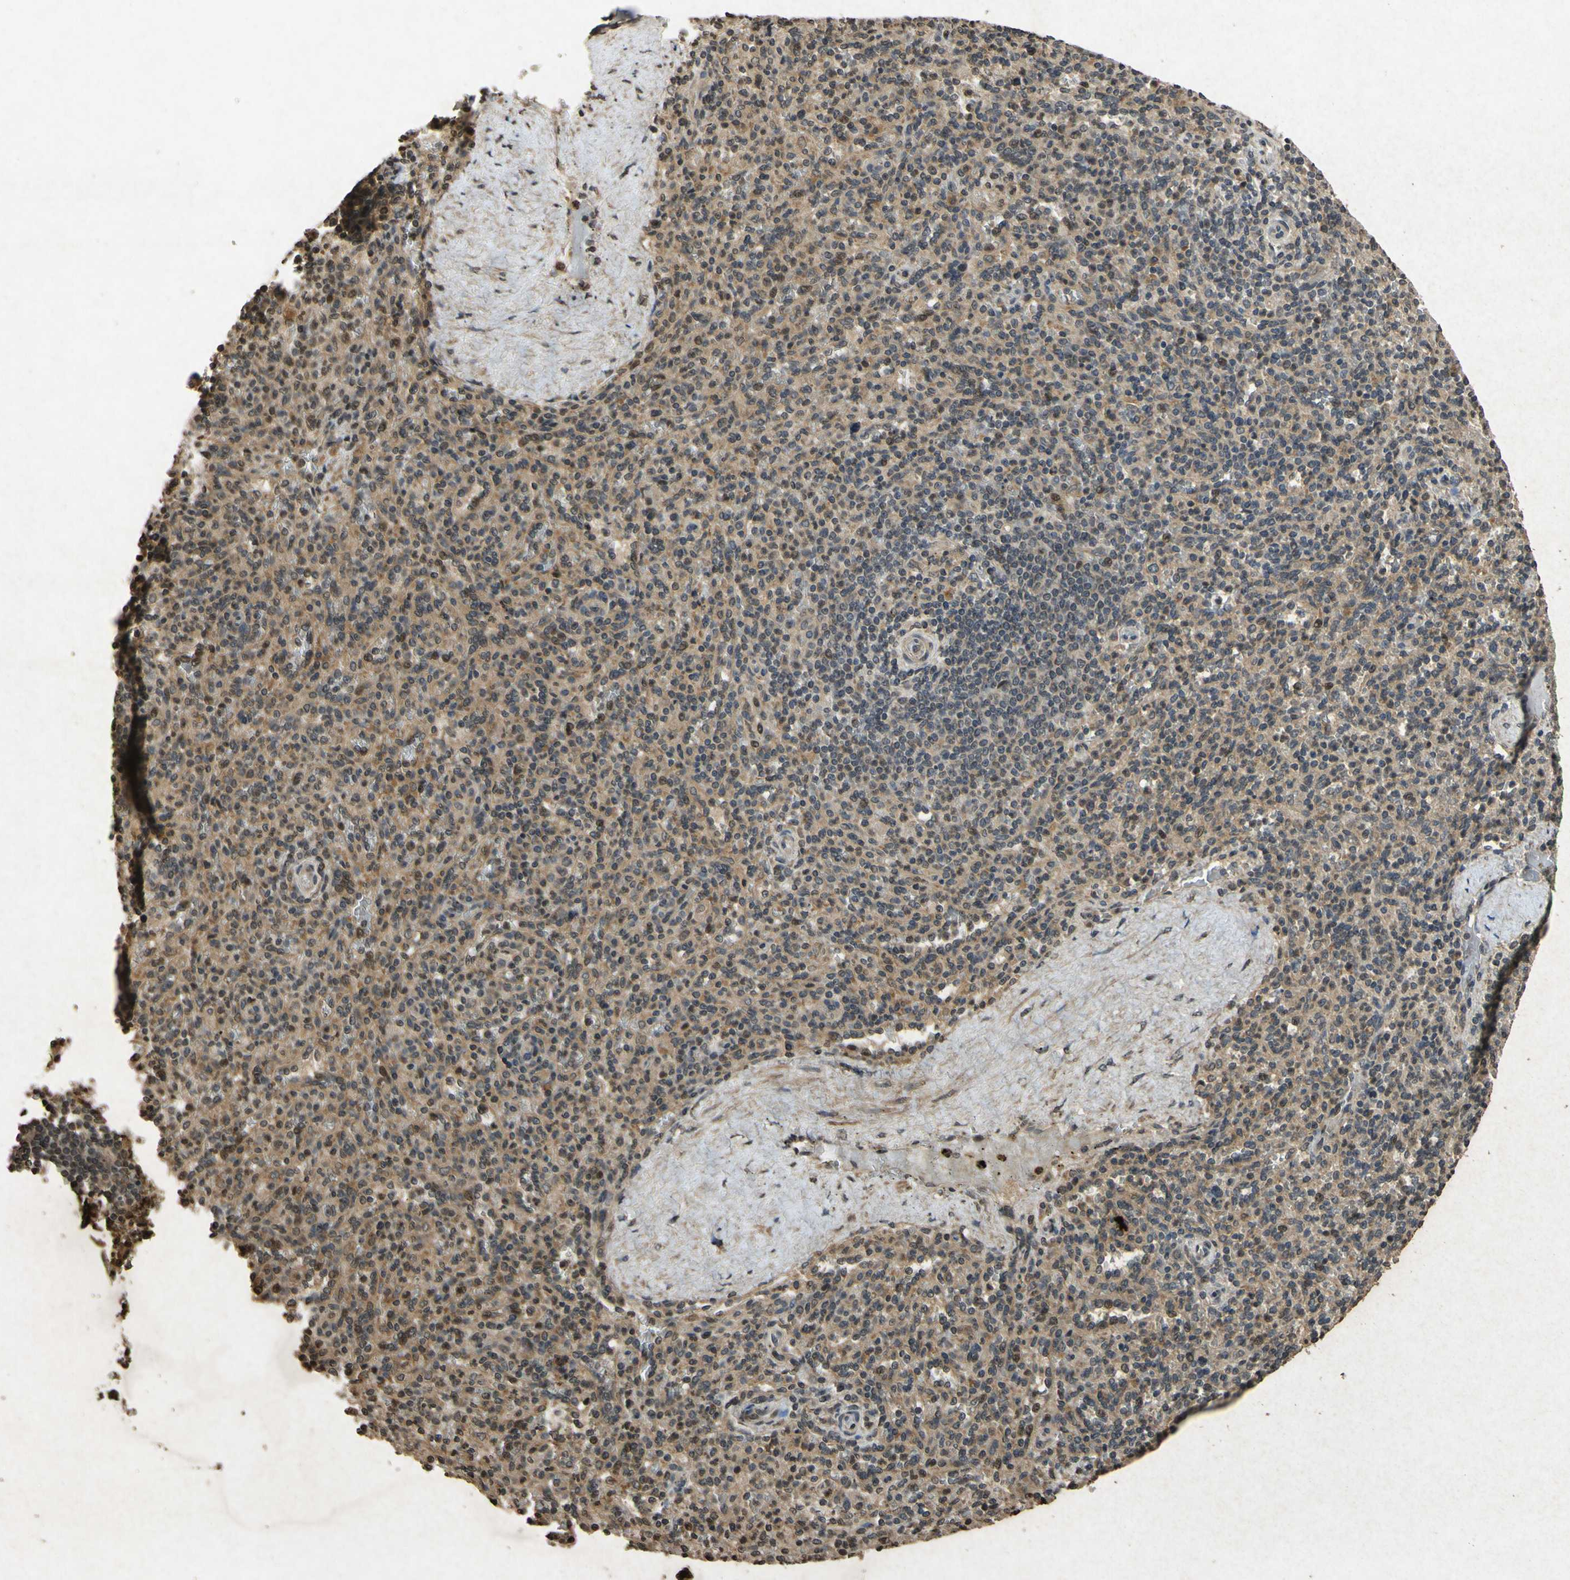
{"staining": {"intensity": "moderate", "quantity": "25%-75%", "location": "cytoplasmic/membranous,nuclear"}, "tissue": "spleen", "cell_type": "Cells in red pulp", "image_type": "normal", "snomed": [{"axis": "morphology", "description": "Normal tissue, NOS"}, {"axis": "topography", "description": "Spleen"}], "caption": "Benign spleen demonstrates moderate cytoplasmic/membranous,nuclear expression in about 25%-75% of cells in red pulp, visualized by immunohistochemistry.", "gene": "ATP6V1H", "patient": {"sex": "male", "age": 36}}